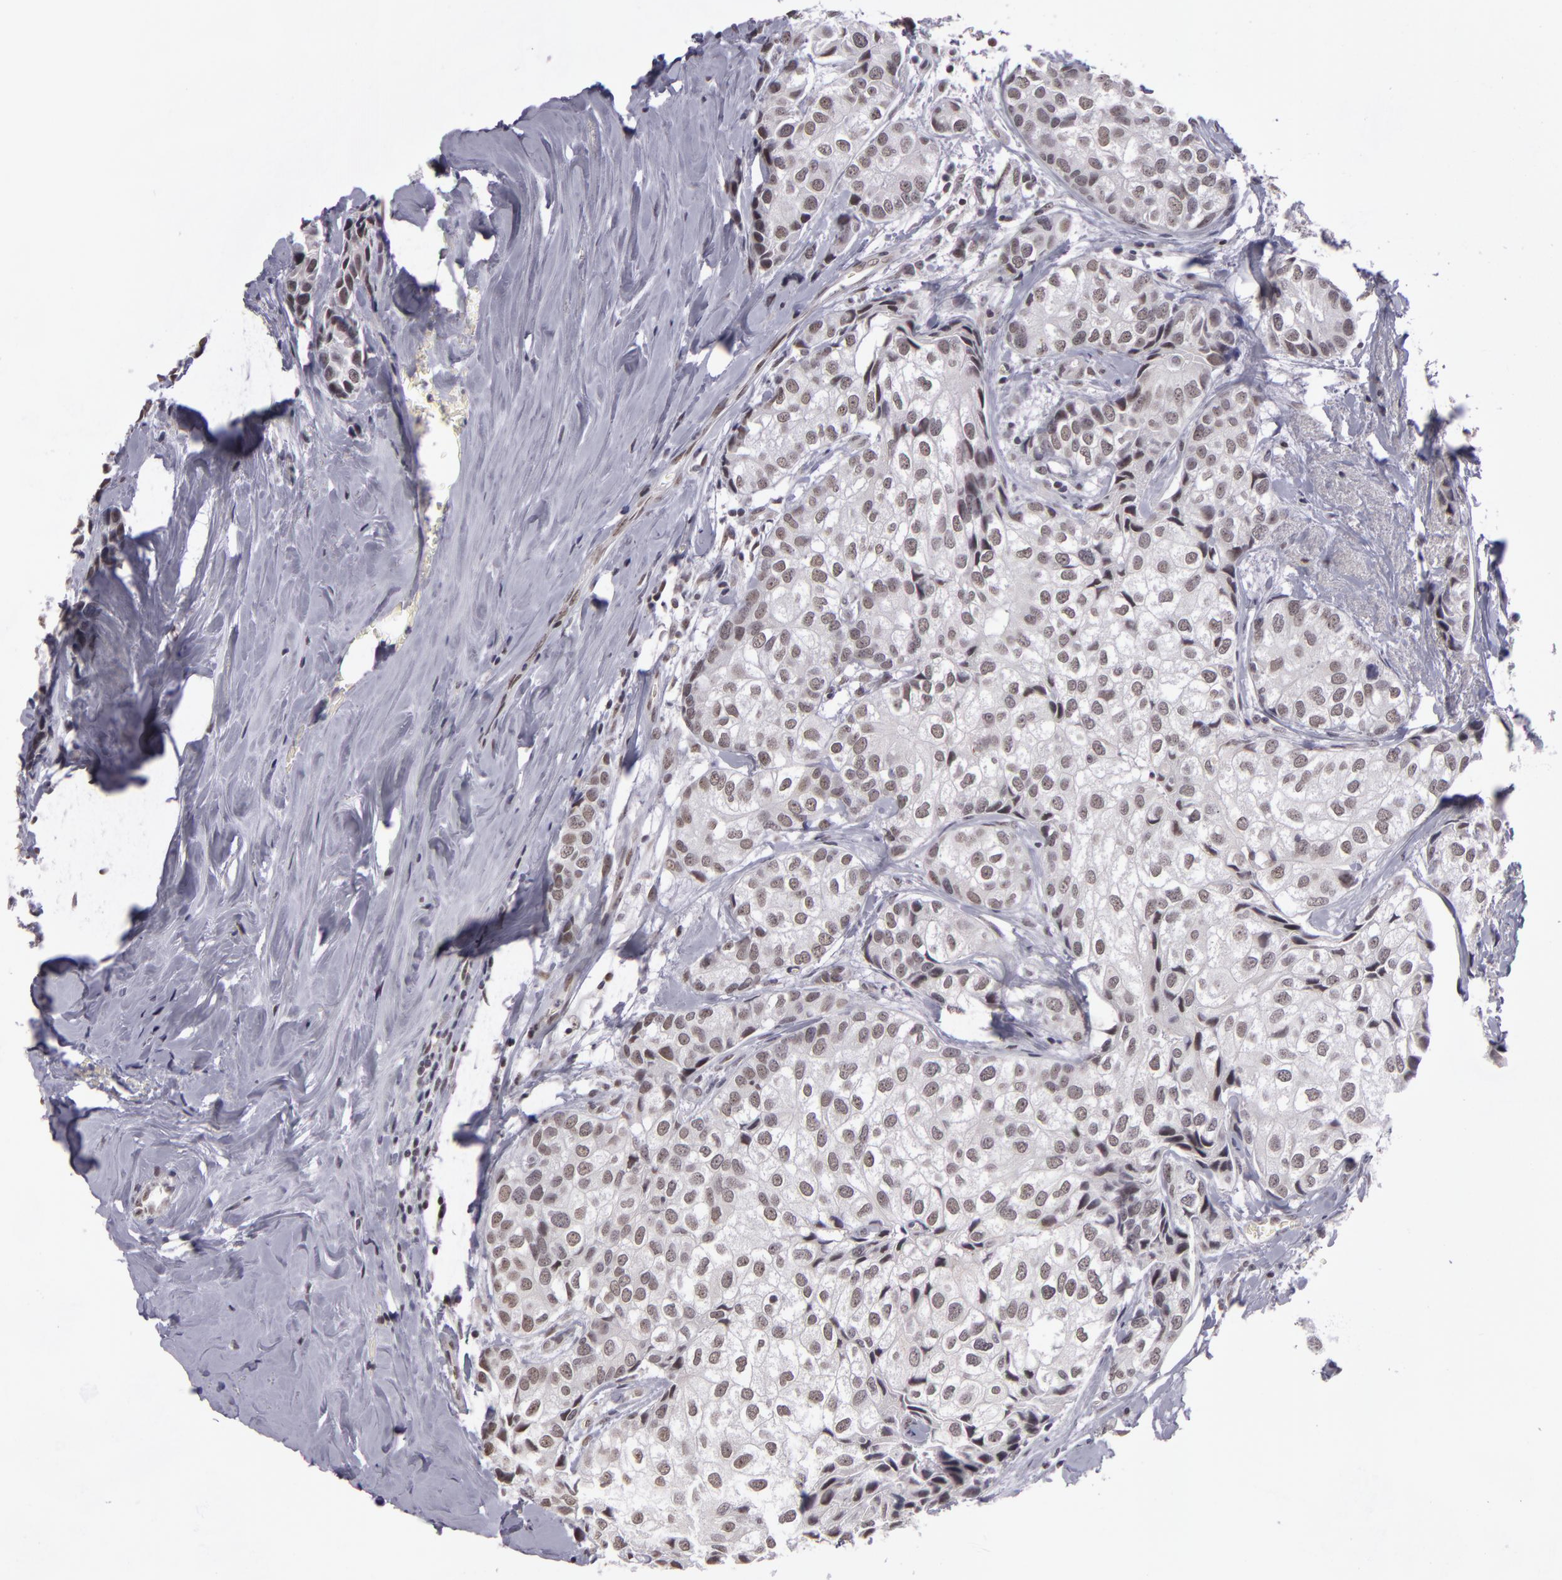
{"staining": {"intensity": "negative", "quantity": "none", "location": "none"}, "tissue": "breast cancer", "cell_type": "Tumor cells", "image_type": "cancer", "snomed": [{"axis": "morphology", "description": "Duct carcinoma"}, {"axis": "topography", "description": "Breast"}], "caption": "IHC micrograph of human breast infiltrating ductal carcinoma stained for a protein (brown), which displays no positivity in tumor cells.", "gene": "RRP7A", "patient": {"sex": "female", "age": 68}}